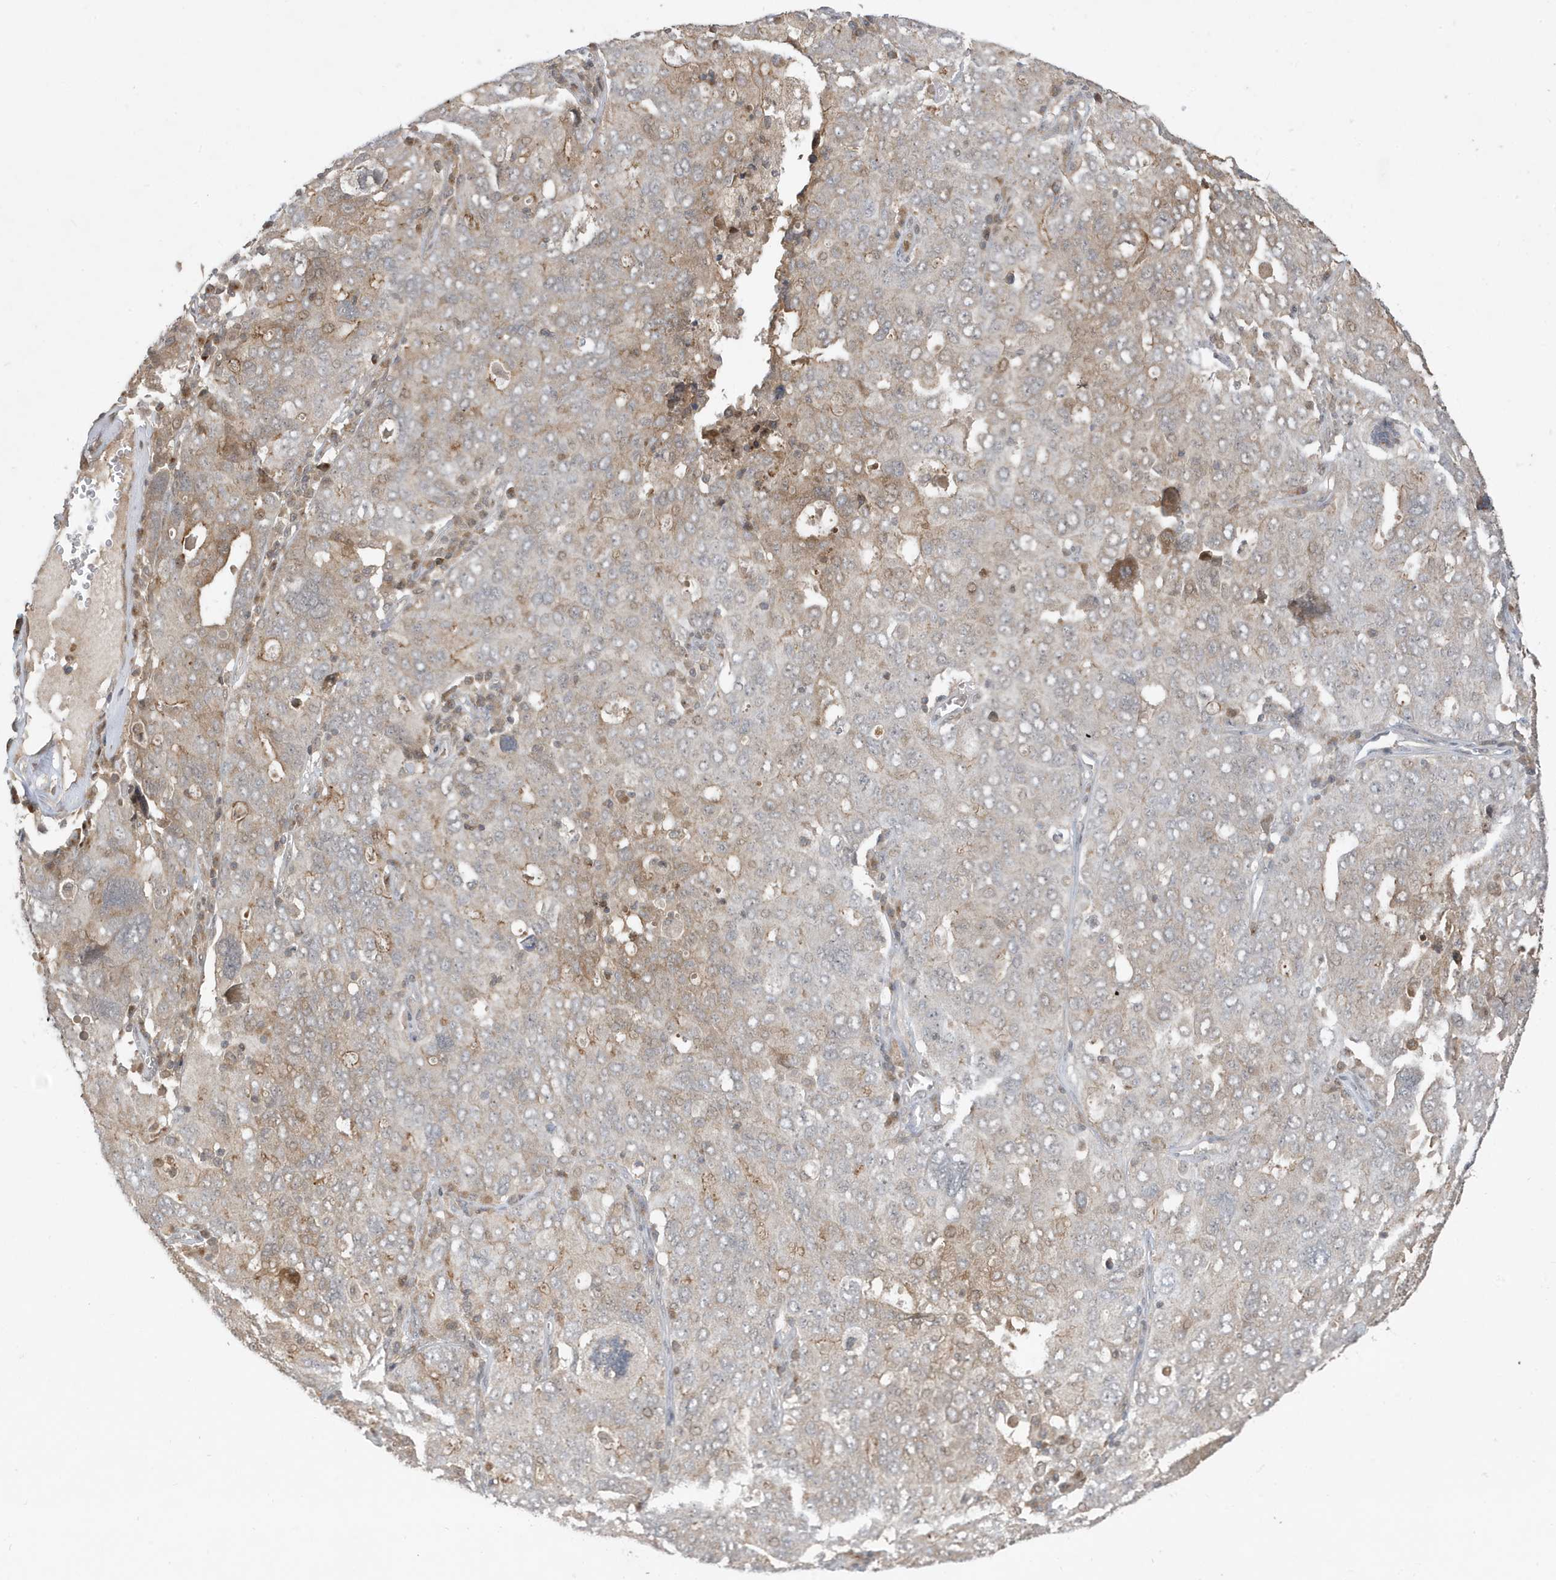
{"staining": {"intensity": "weak", "quantity": "25%-75%", "location": "cytoplasmic/membranous"}, "tissue": "ovarian cancer", "cell_type": "Tumor cells", "image_type": "cancer", "snomed": [{"axis": "morphology", "description": "Carcinoma, endometroid"}, {"axis": "topography", "description": "Ovary"}], "caption": "Immunohistochemical staining of endometroid carcinoma (ovarian) exhibits weak cytoplasmic/membranous protein expression in about 25%-75% of tumor cells. Immunohistochemistry (ihc) stains the protein in brown and the nuclei are stained blue.", "gene": "PRRT3", "patient": {"sex": "female", "age": 62}}